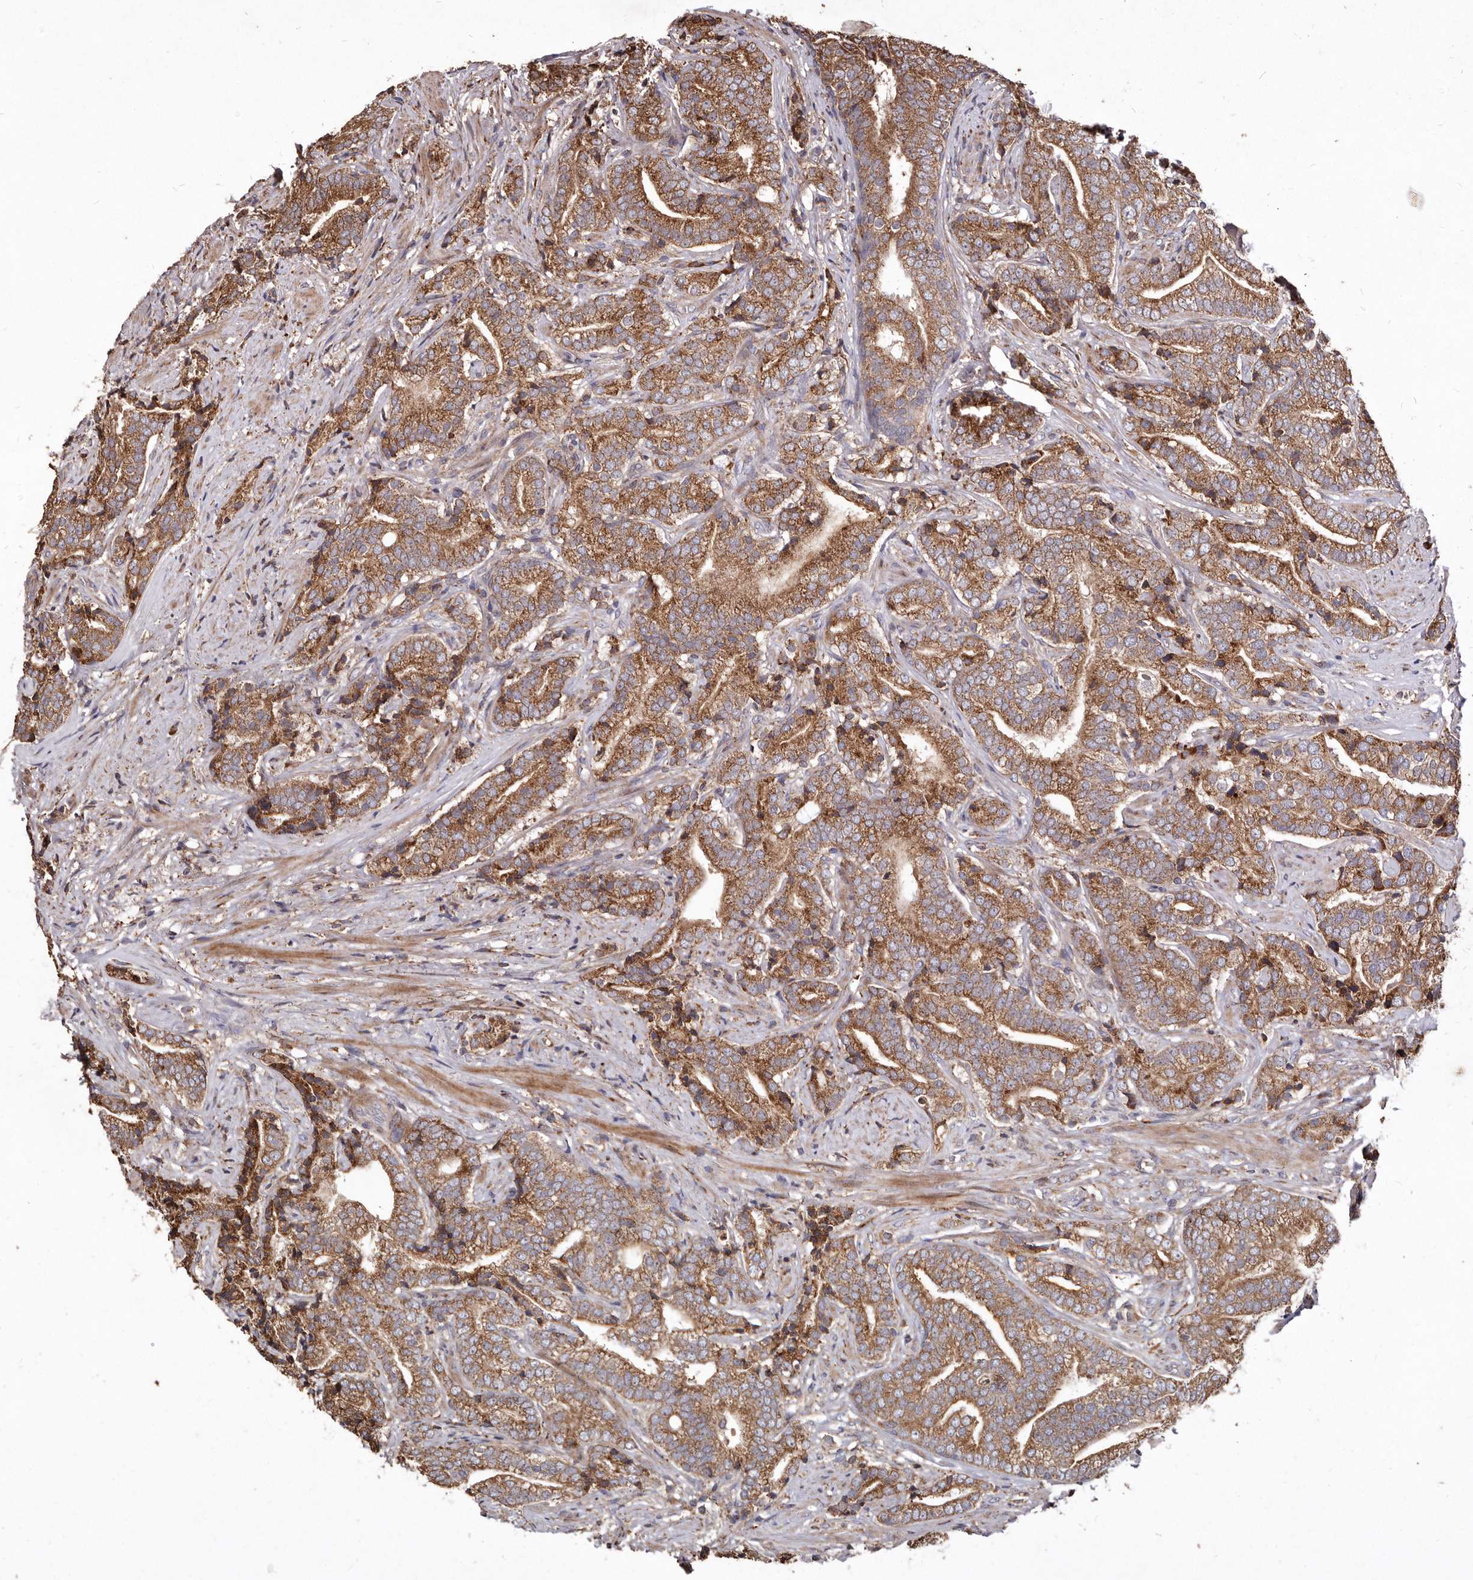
{"staining": {"intensity": "moderate", "quantity": ">75%", "location": "cytoplasmic/membranous"}, "tissue": "prostate cancer", "cell_type": "Tumor cells", "image_type": "cancer", "snomed": [{"axis": "morphology", "description": "Adenocarcinoma, High grade"}, {"axis": "topography", "description": "Prostate"}], "caption": "The micrograph shows immunohistochemical staining of prostate cancer (adenocarcinoma (high-grade)). There is moderate cytoplasmic/membranous positivity is appreciated in about >75% of tumor cells.", "gene": "STEAP2", "patient": {"sex": "male", "age": 57}}